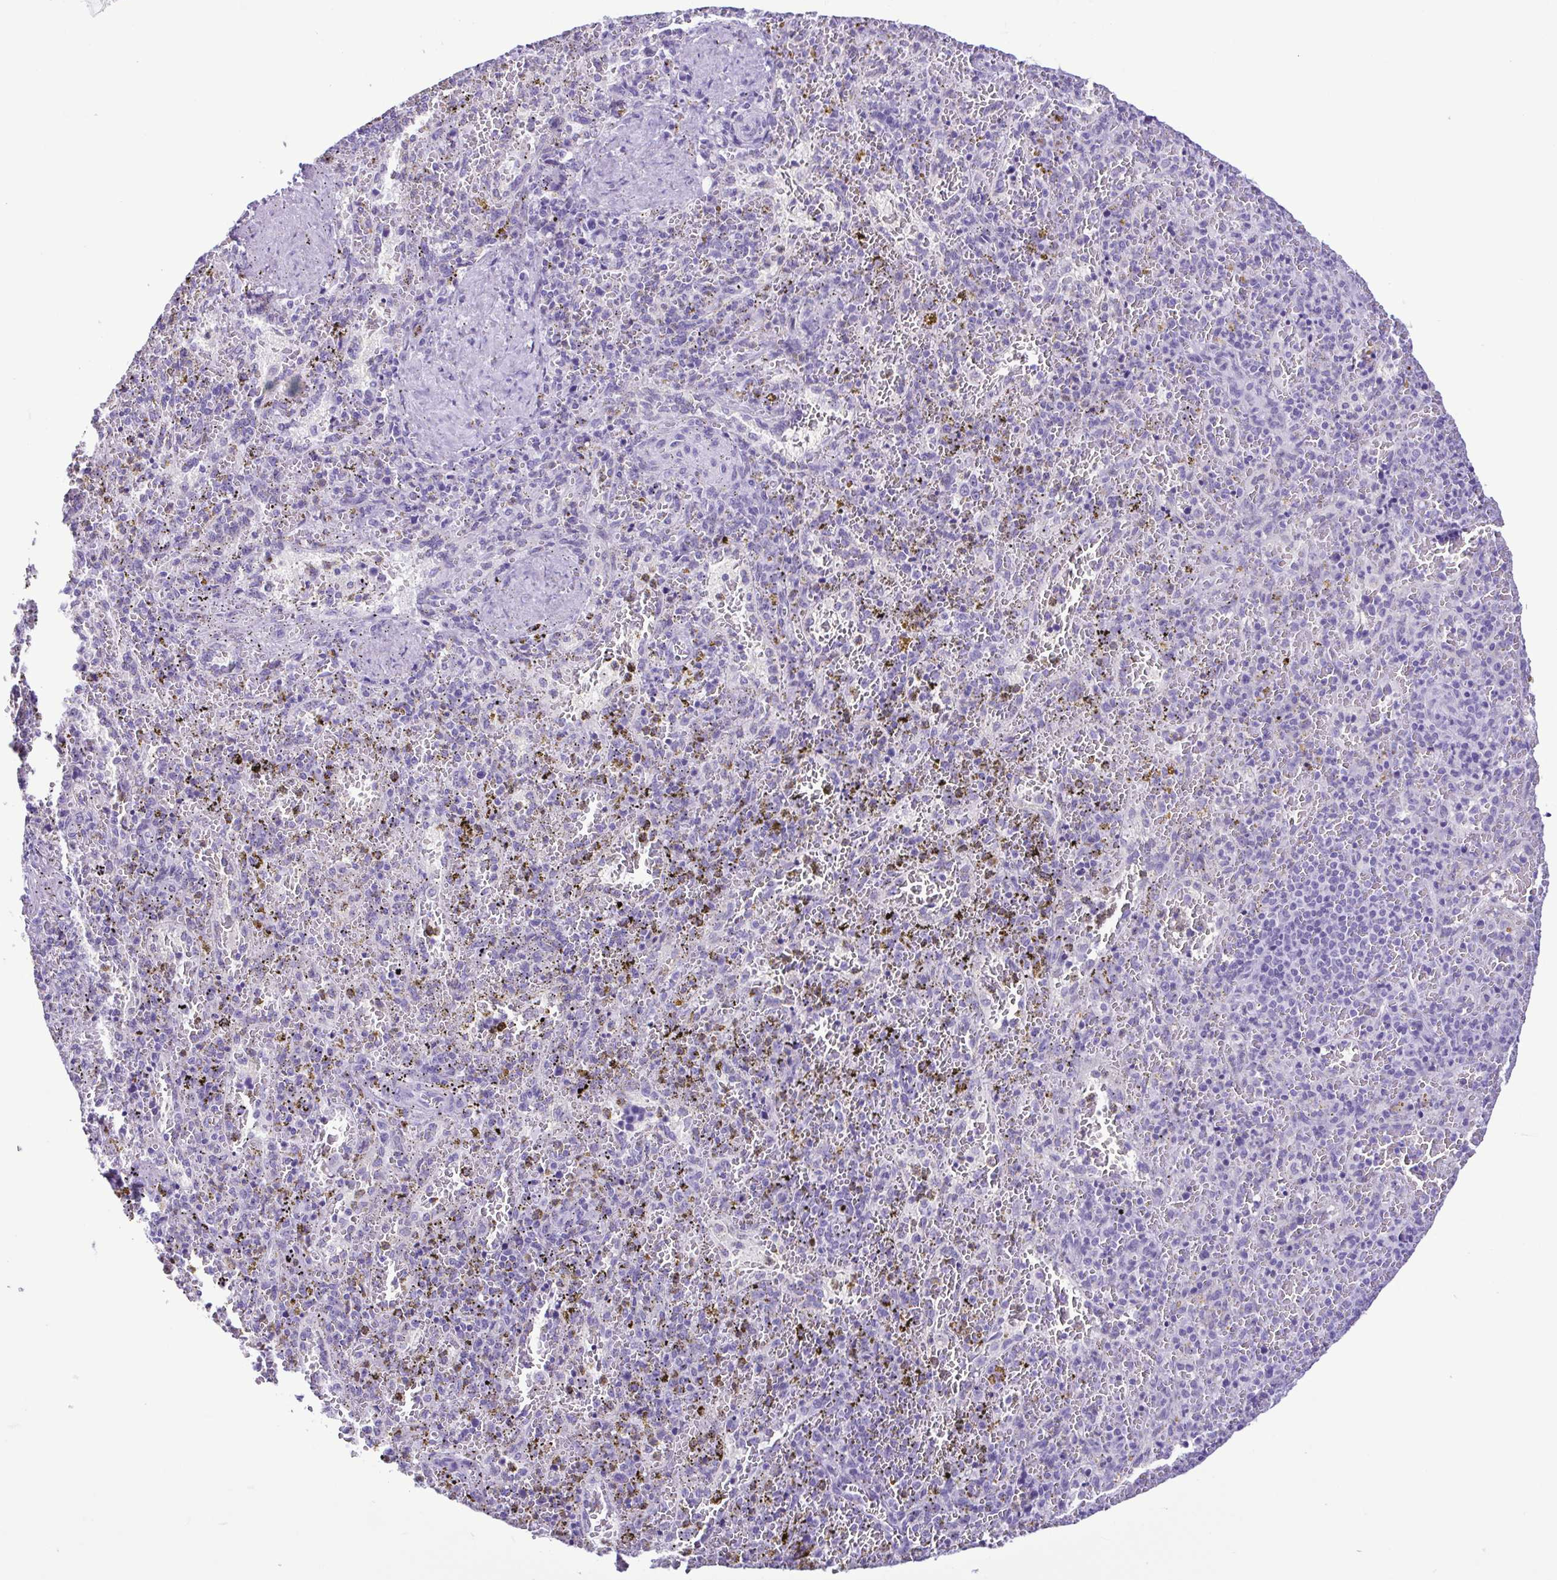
{"staining": {"intensity": "negative", "quantity": "none", "location": "none"}, "tissue": "spleen", "cell_type": "Cells in red pulp", "image_type": "normal", "snomed": [{"axis": "morphology", "description": "Normal tissue, NOS"}, {"axis": "topography", "description": "Spleen"}], "caption": "Micrograph shows no significant protein positivity in cells in red pulp of benign spleen. Brightfield microscopy of immunohistochemistry (IHC) stained with DAB (3,3'-diaminobenzidine) (brown) and hematoxylin (blue), captured at high magnification.", "gene": "SPATA16", "patient": {"sex": "female", "age": 50}}